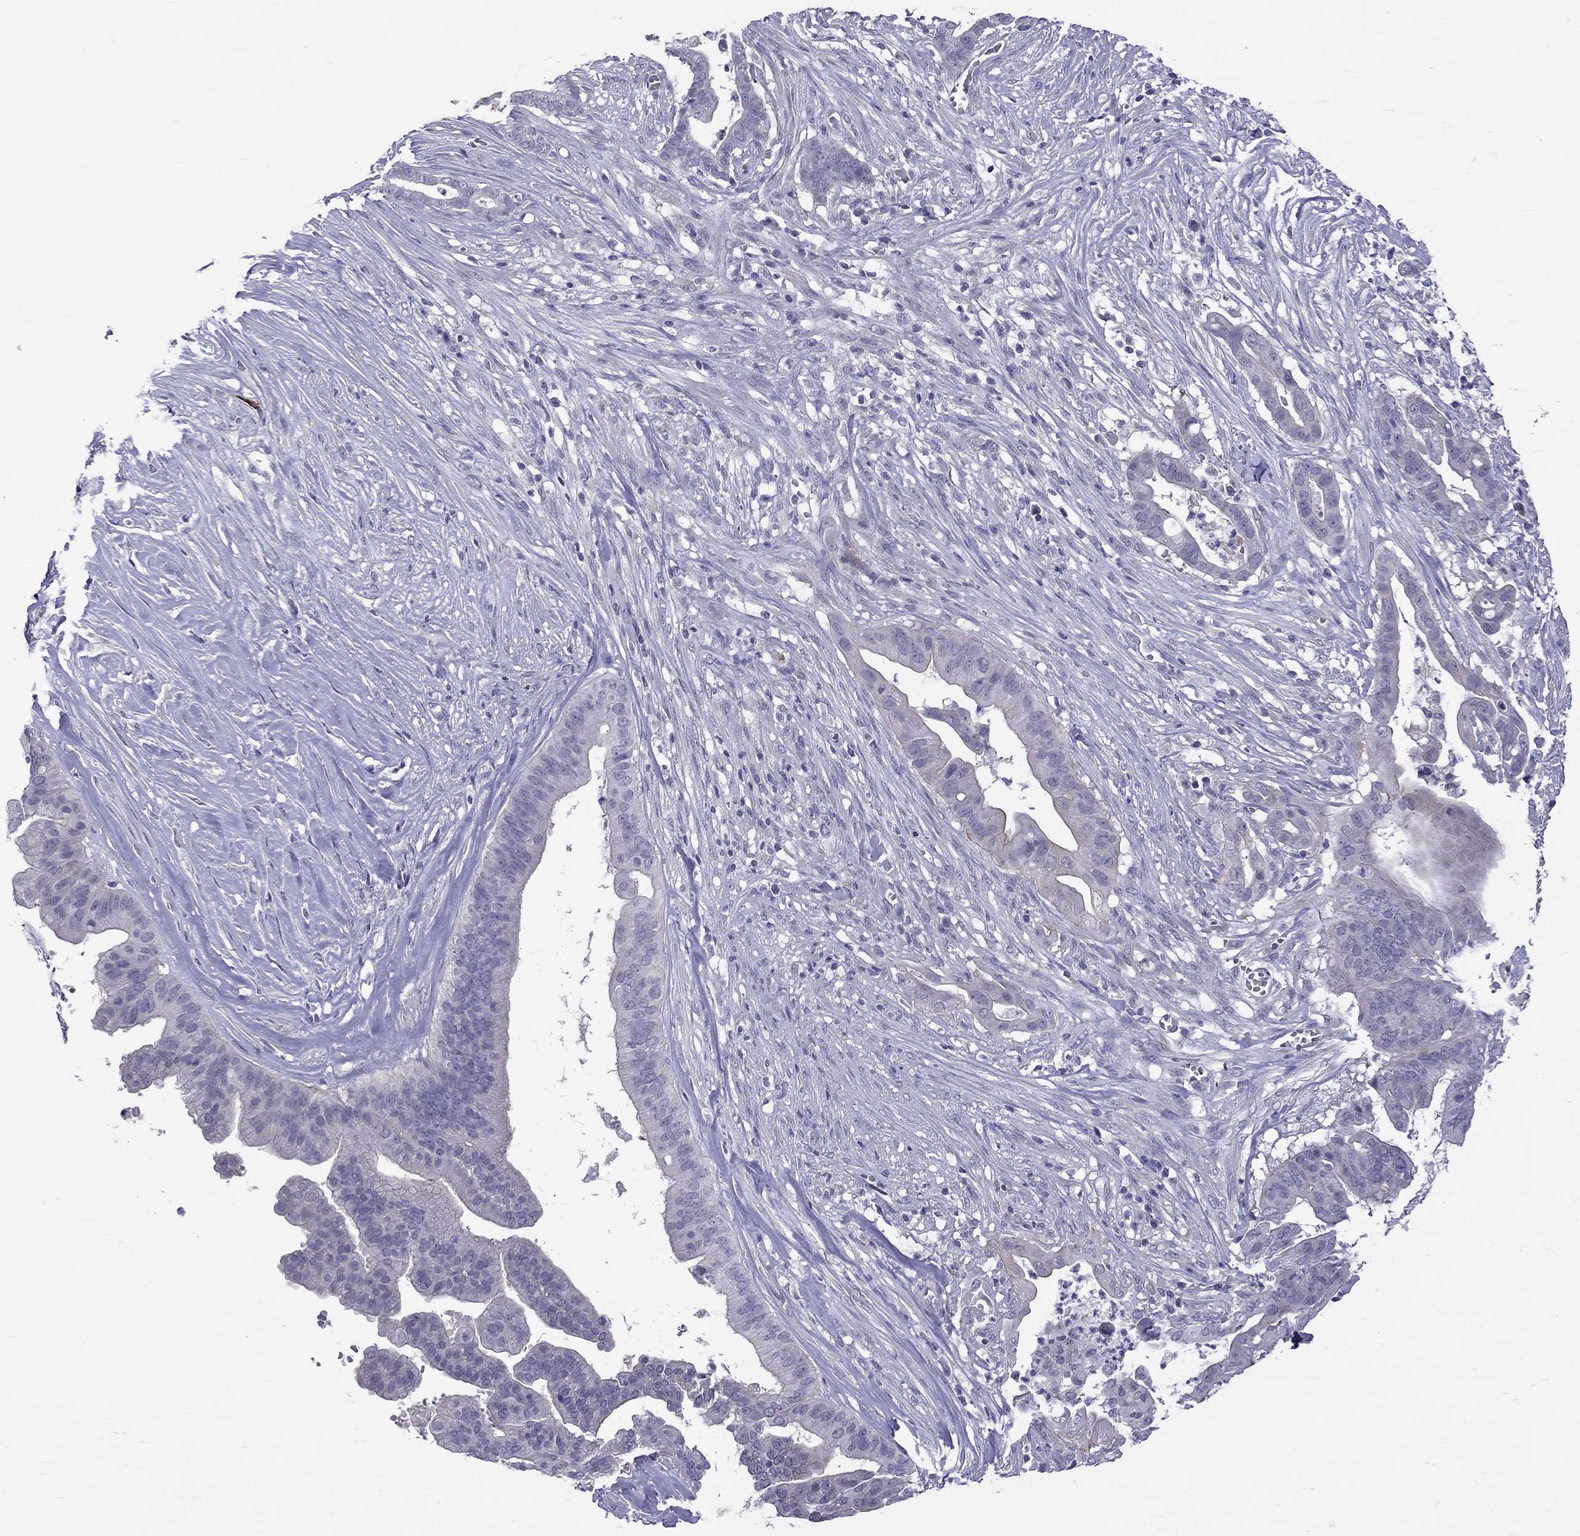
{"staining": {"intensity": "negative", "quantity": "none", "location": "none"}, "tissue": "pancreatic cancer", "cell_type": "Tumor cells", "image_type": "cancer", "snomed": [{"axis": "morphology", "description": "Adenocarcinoma, NOS"}, {"axis": "topography", "description": "Pancreas"}], "caption": "A high-resolution image shows immunohistochemistry (IHC) staining of pancreatic cancer (adenocarcinoma), which reveals no significant expression in tumor cells.", "gene": "RTL9", "patient": {"sex": "male", "age": 61}}